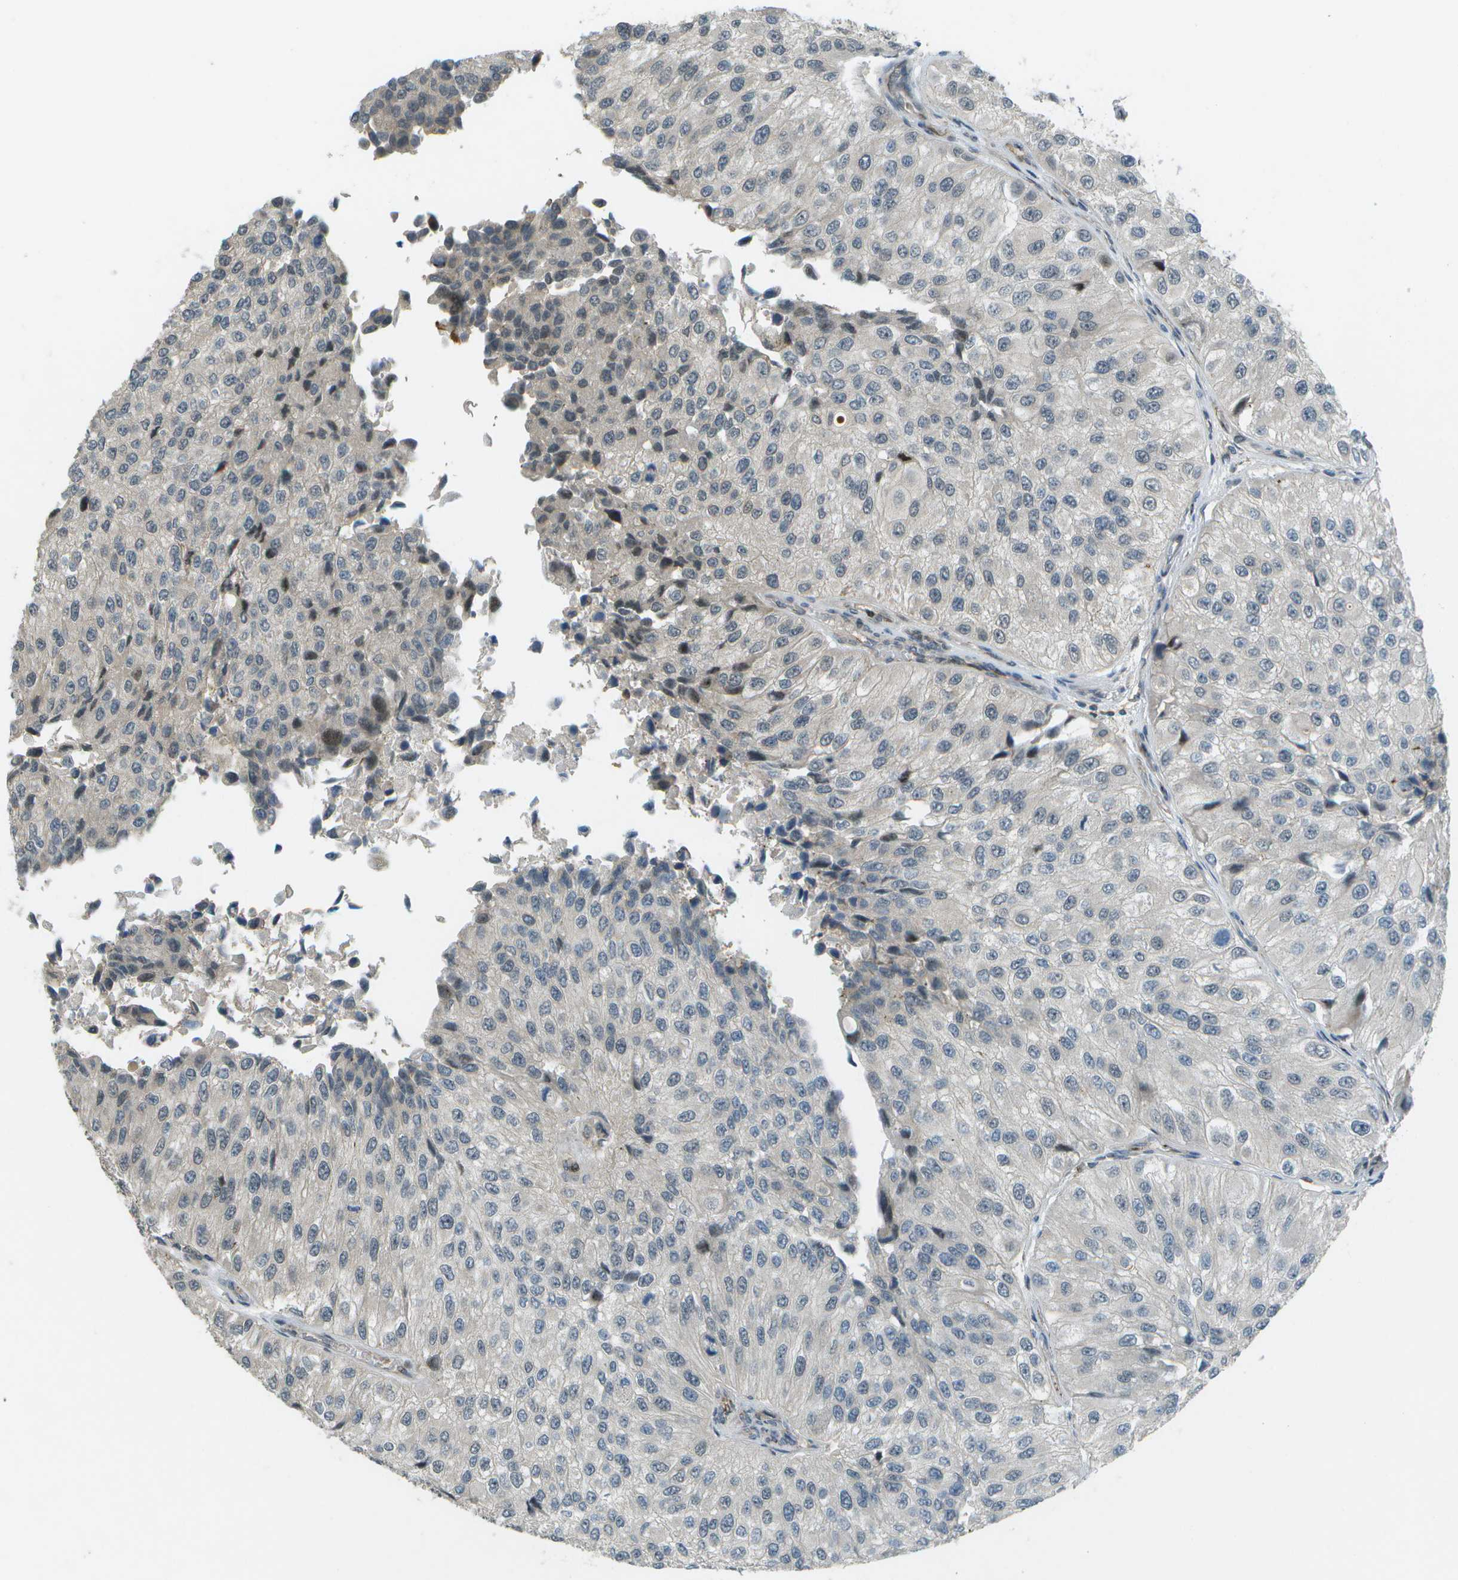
{"staining": {"intensity": "negative", "quantity": "none", "location": "none"}, "tissue": "urothelial cancer", "cell_type": "Tumor cells", "image_type": "cancer", "snomed": [{"axis": "morphology", "description": "Urothelial carcinoma, High grade"}, {"axis": "topography", "description": "Kidney"}, {"axis": "topography", "description": "Urinary bladder"}], "caption": "This is a micrograph of immunohistochemistry (IHC) staining of urothelial cancer, which shows no positivity in tumor cells.", "gene": "WNK2", "patient": {"sex": "male", "age": 77}}